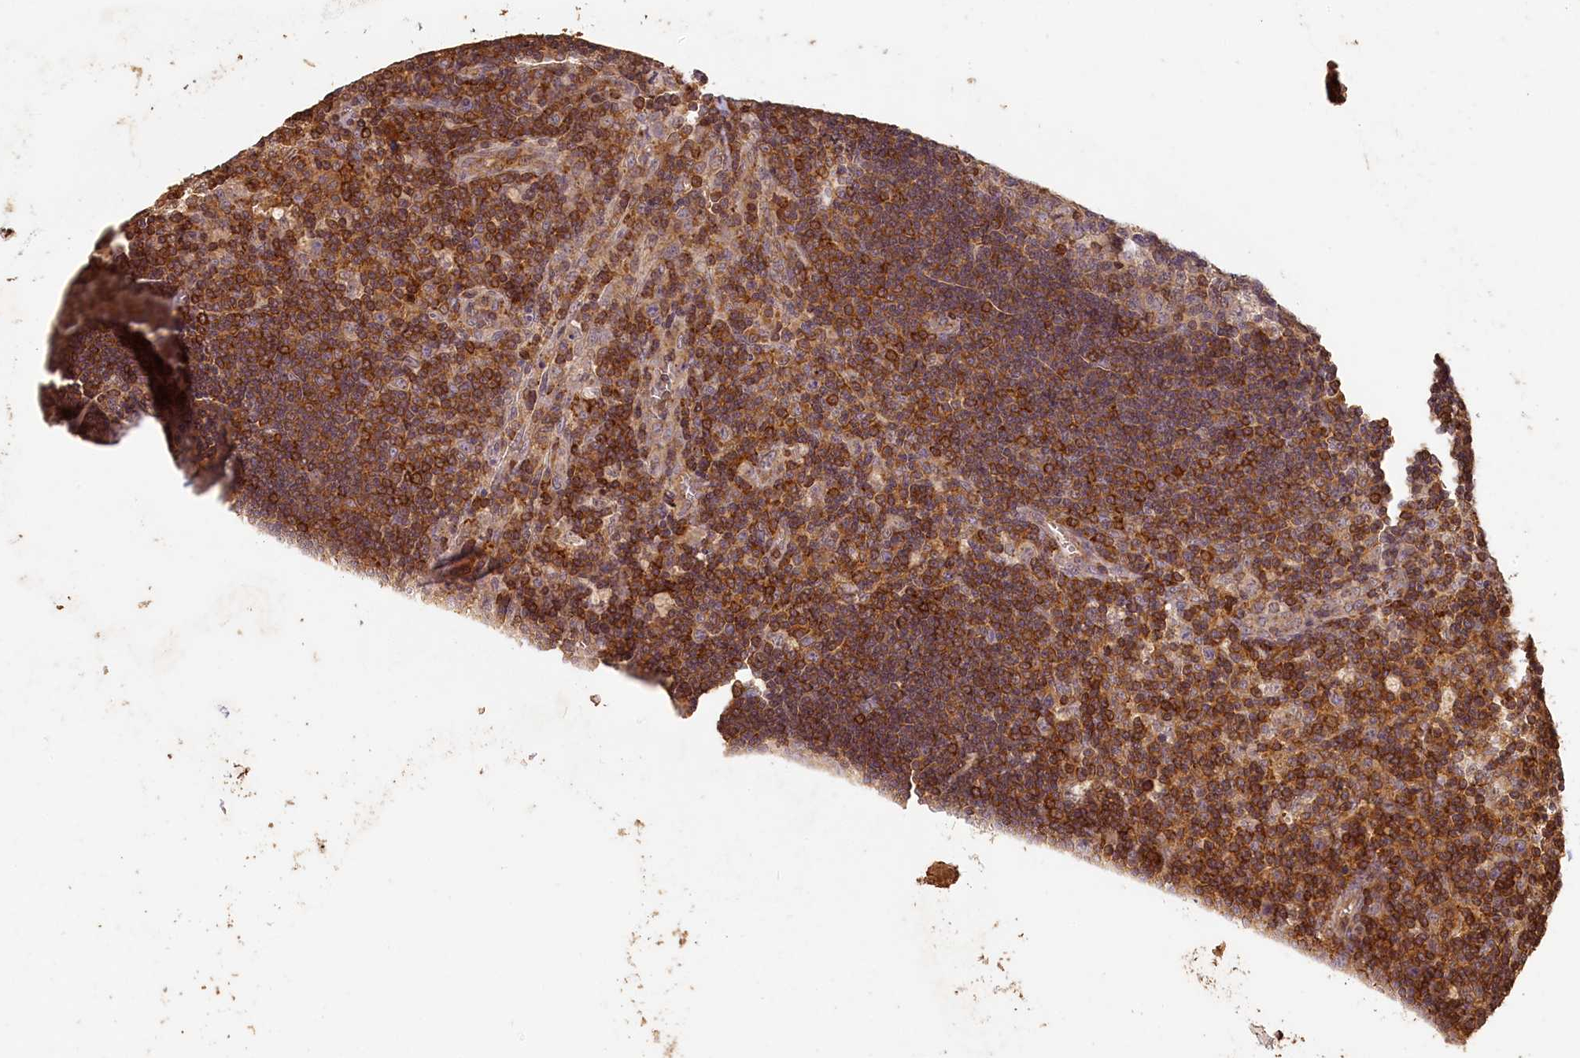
{"staining": {"intensity": "moderate", "quantity": "<25%", "location": "cytoplasmic/membranous"}, "tissue": "lymph node", "cell_type": "Germinal center cells", "image_type": "normal", "snomed": [{"axis": "morphology", "description": "Normal tissue, NOS"}, {"axis": "topography", "description": "Lymph node"}], "caption": "Benign lymph node was stained to show a protein in brown. There is low levels of moderate cytoplasmic/membranous positivity in approximately <25% of germinal center cells. The staining was performed using DAB (3,3'-diaminobenzidine) to visualize the protein expression in brown, while the nuclei were stained in blue with hematoxylin (Magnification: 20x).", "gene": "MADD", "patient": {"sex": "male", "age": 58}}